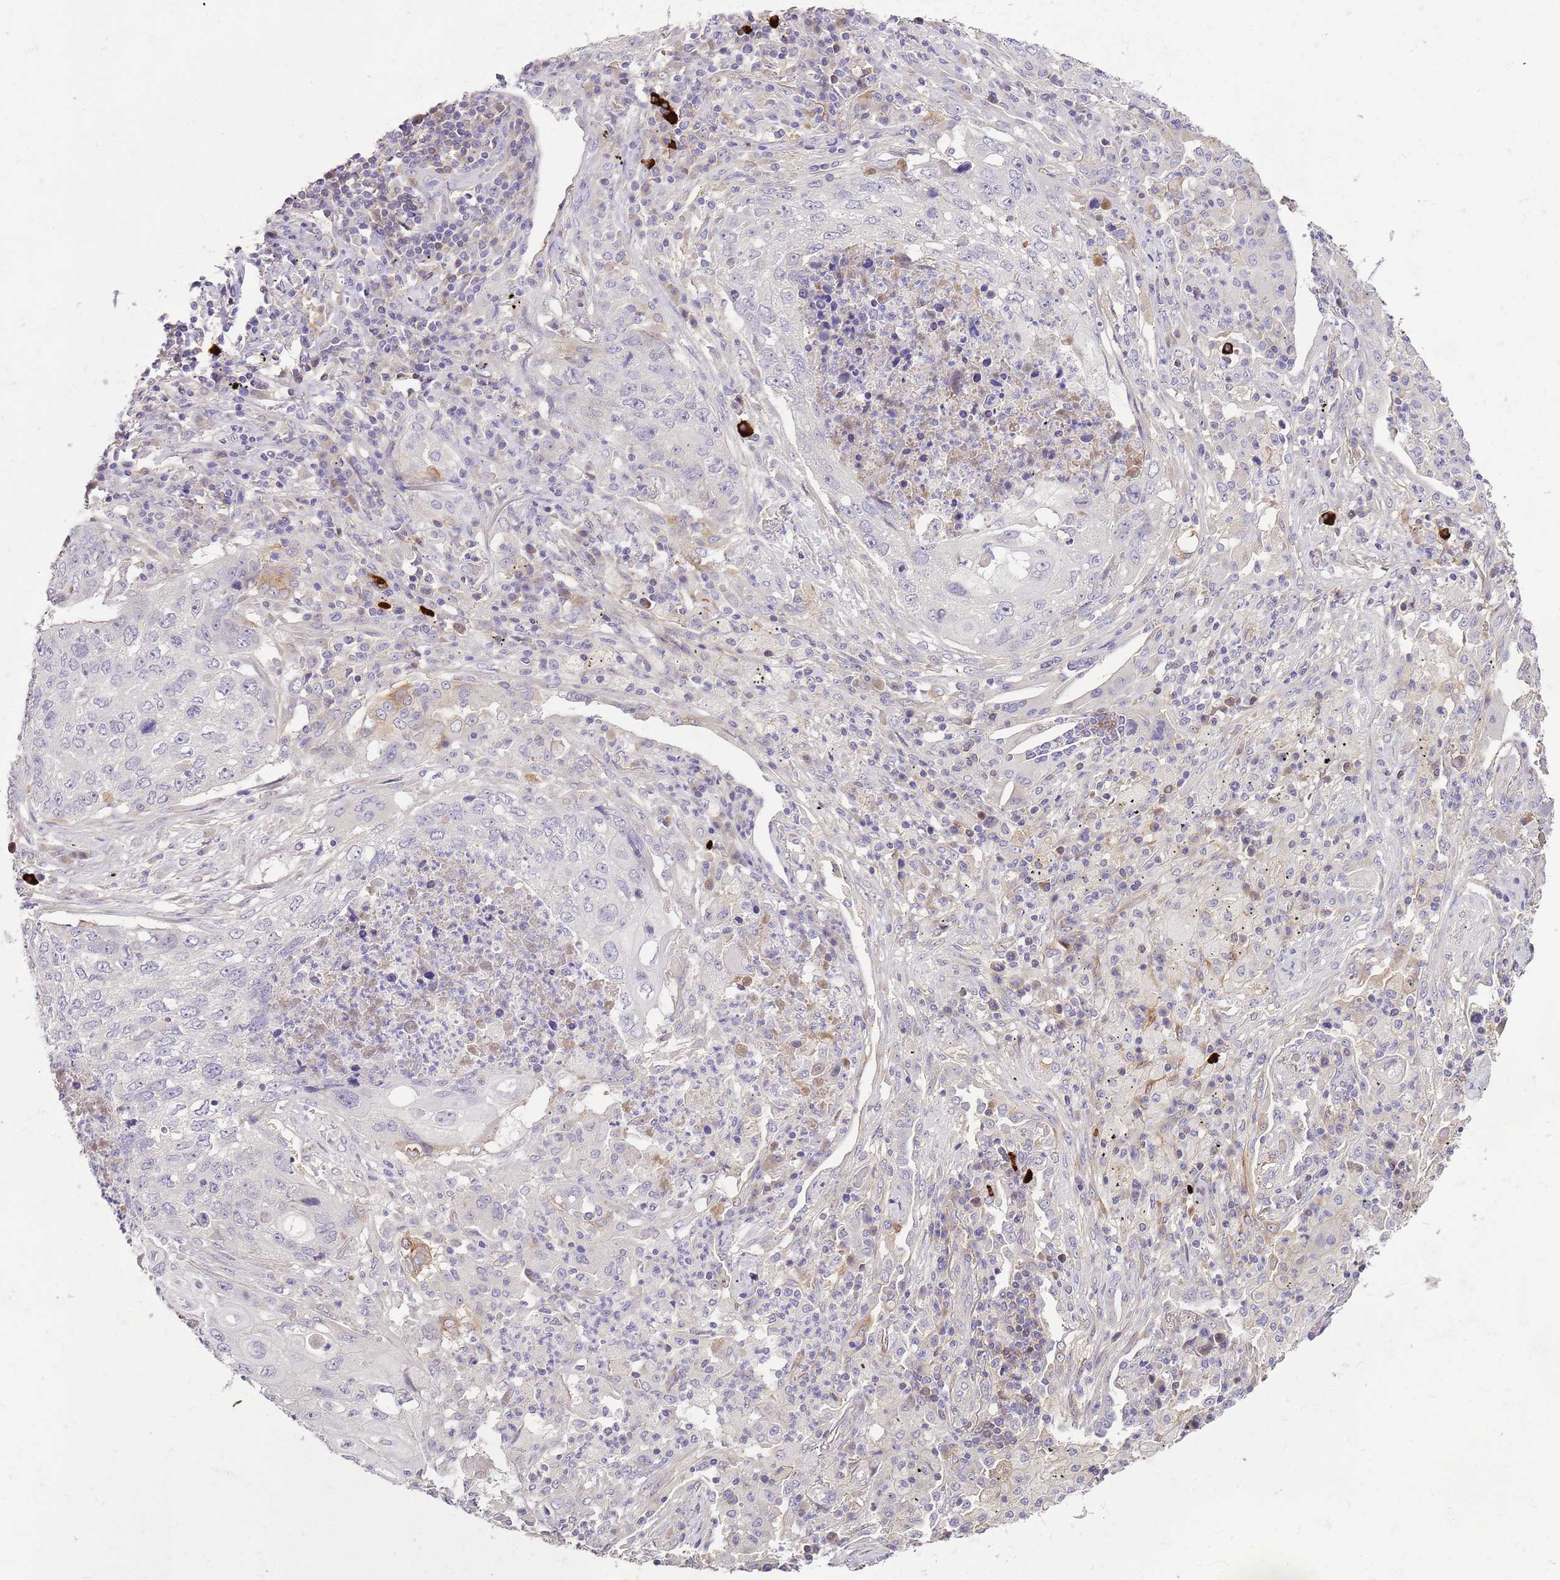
{"staining": {"intensity": "negative", "quantity": "none", "location": "none"}, "tissue": "lung cancer", "cell_type": "Tumor cells", "image_type": "cancer", "snomed": [{"axis": "morphology", "description": "Squamous cell carcinoma, NOS"}, {"axis": "topography", "description": "Lung"}], "caption": "Immunohistochemical staining of human lung cancer reveals no significant expression in tumor cells.", "gene": "RFK", "patient": {"sex": "female", "age": 63}}